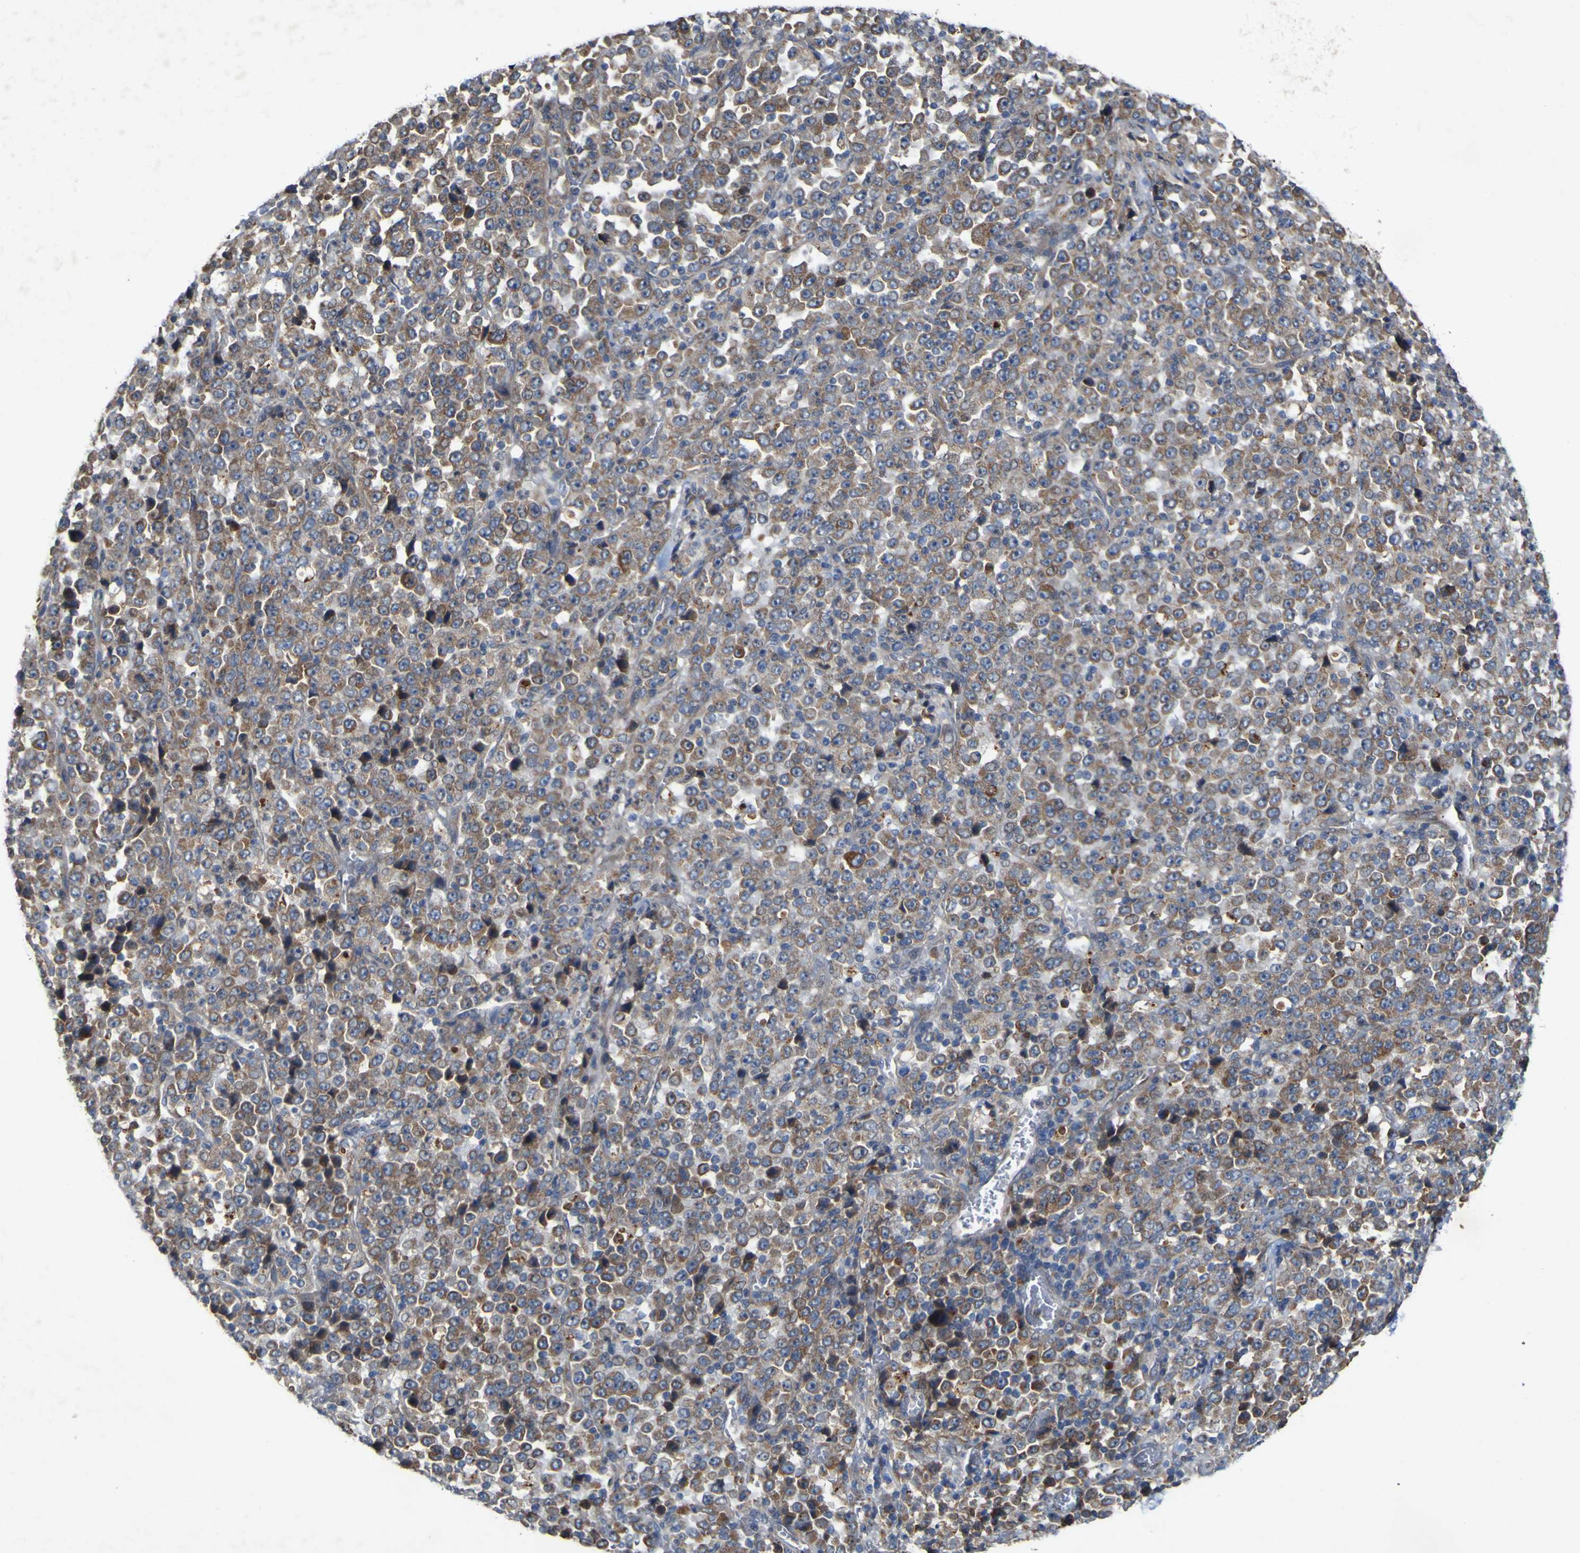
{"staining": {"intensity": "weak", "quantity": ">75%", "location": "cytoplasmic/membranous"}, "tissue": "stomach cancer", "cell_type": "Tumor cells", "image_type": "cancer", "snomed": [{"axis": "morphology", "description": "Normal tissue, NOS"}, {"axis": "morphology", "description": "Adenocarcinoma, NOS"}, {"axis": "topography", "description": "Stomach, upper"}, {"axis": "topography", "description": "Stomach"}], "caption": "Stomach cancer was stained to show a protein in brown. There is low levels of weak cytoplasmic/membranous positivity in approximately >75% of tumor cells. (DAB IHC with brightfield microscopy, high magnification).", "gene": "IRAK2", "patient": {"sex": "male", "age": 59}}